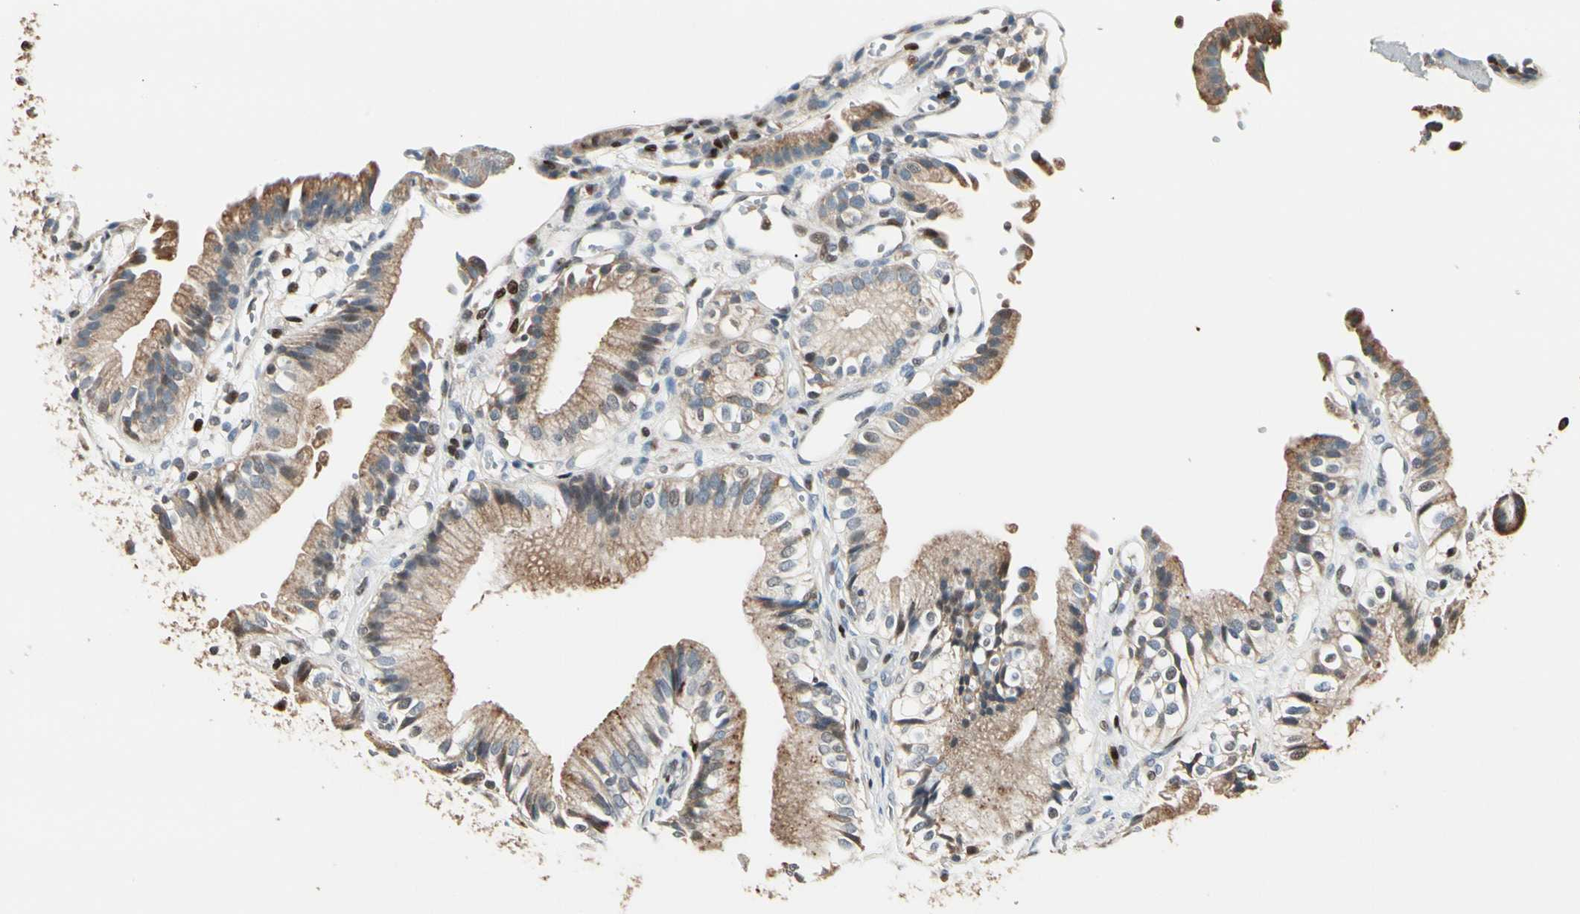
{"staining": {"intensity": "moderate", "quantity": ">75%", "location": "cytoplasmic/membranous,nuclear"}, "tissue": "gallbladder", "cell_type": "Glandular cells", "image_type": "normal", "snomed": [{"axis": "morphology", "description": "Normal tissue, NOS"}, {"axis": "topography", "description": "Gallbladder"}], "caption": "Immunohistochemical staining of unremarkable human gallbladder exhibits moderate cytoplasmic/membranous,nuclear protein staining in about >75% of glandular cells. (DAB (3,3'-diaminobenzidine) IHC, brown staining for protein, blue staining for nuclei).", "gene": "IP6K2", "patient": {"sex": "male", "age": 65}}